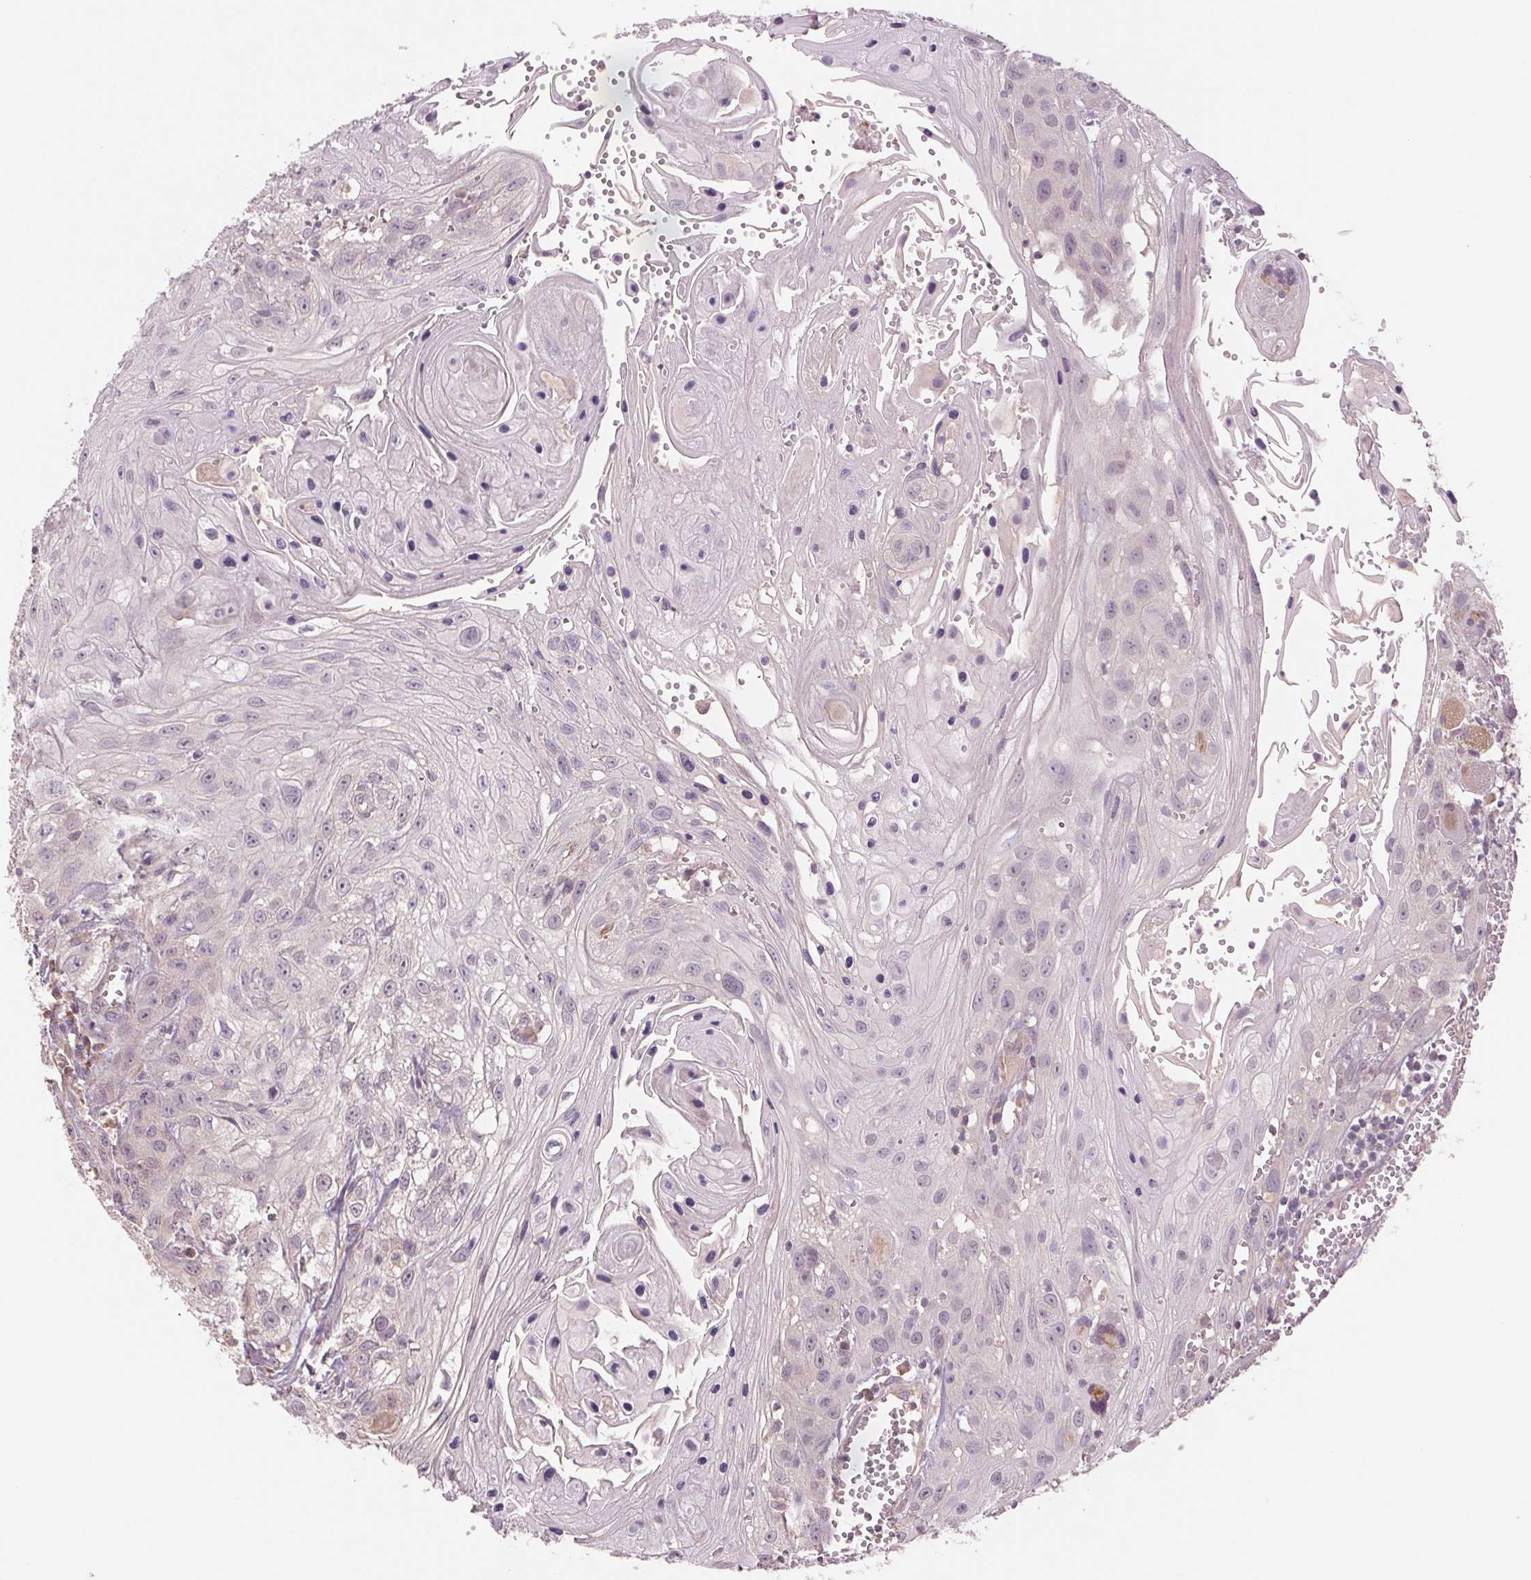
{"staining": {"intensity": "negative", "quantity": "none", "location": "none"}, "tissue": "head and neck cancer", "cell_type": "Tumor cells", "image_type": "cancer", "snomed": [{"axis": "morphology", "description": "Squamous cell carcinoma, NOS"}, {"axis": "topography", "description": "Oral tissue"}, {"axis": "topography", "description": "Head-Neck"}], "caption": "Immunohistochemistry (IHC) image of head and neck cancer stained for a protein (brown), which demonstrates no staining in tumor cells.", "gene": "PPIA", "patient": {"sex": "male", "age": 58}}